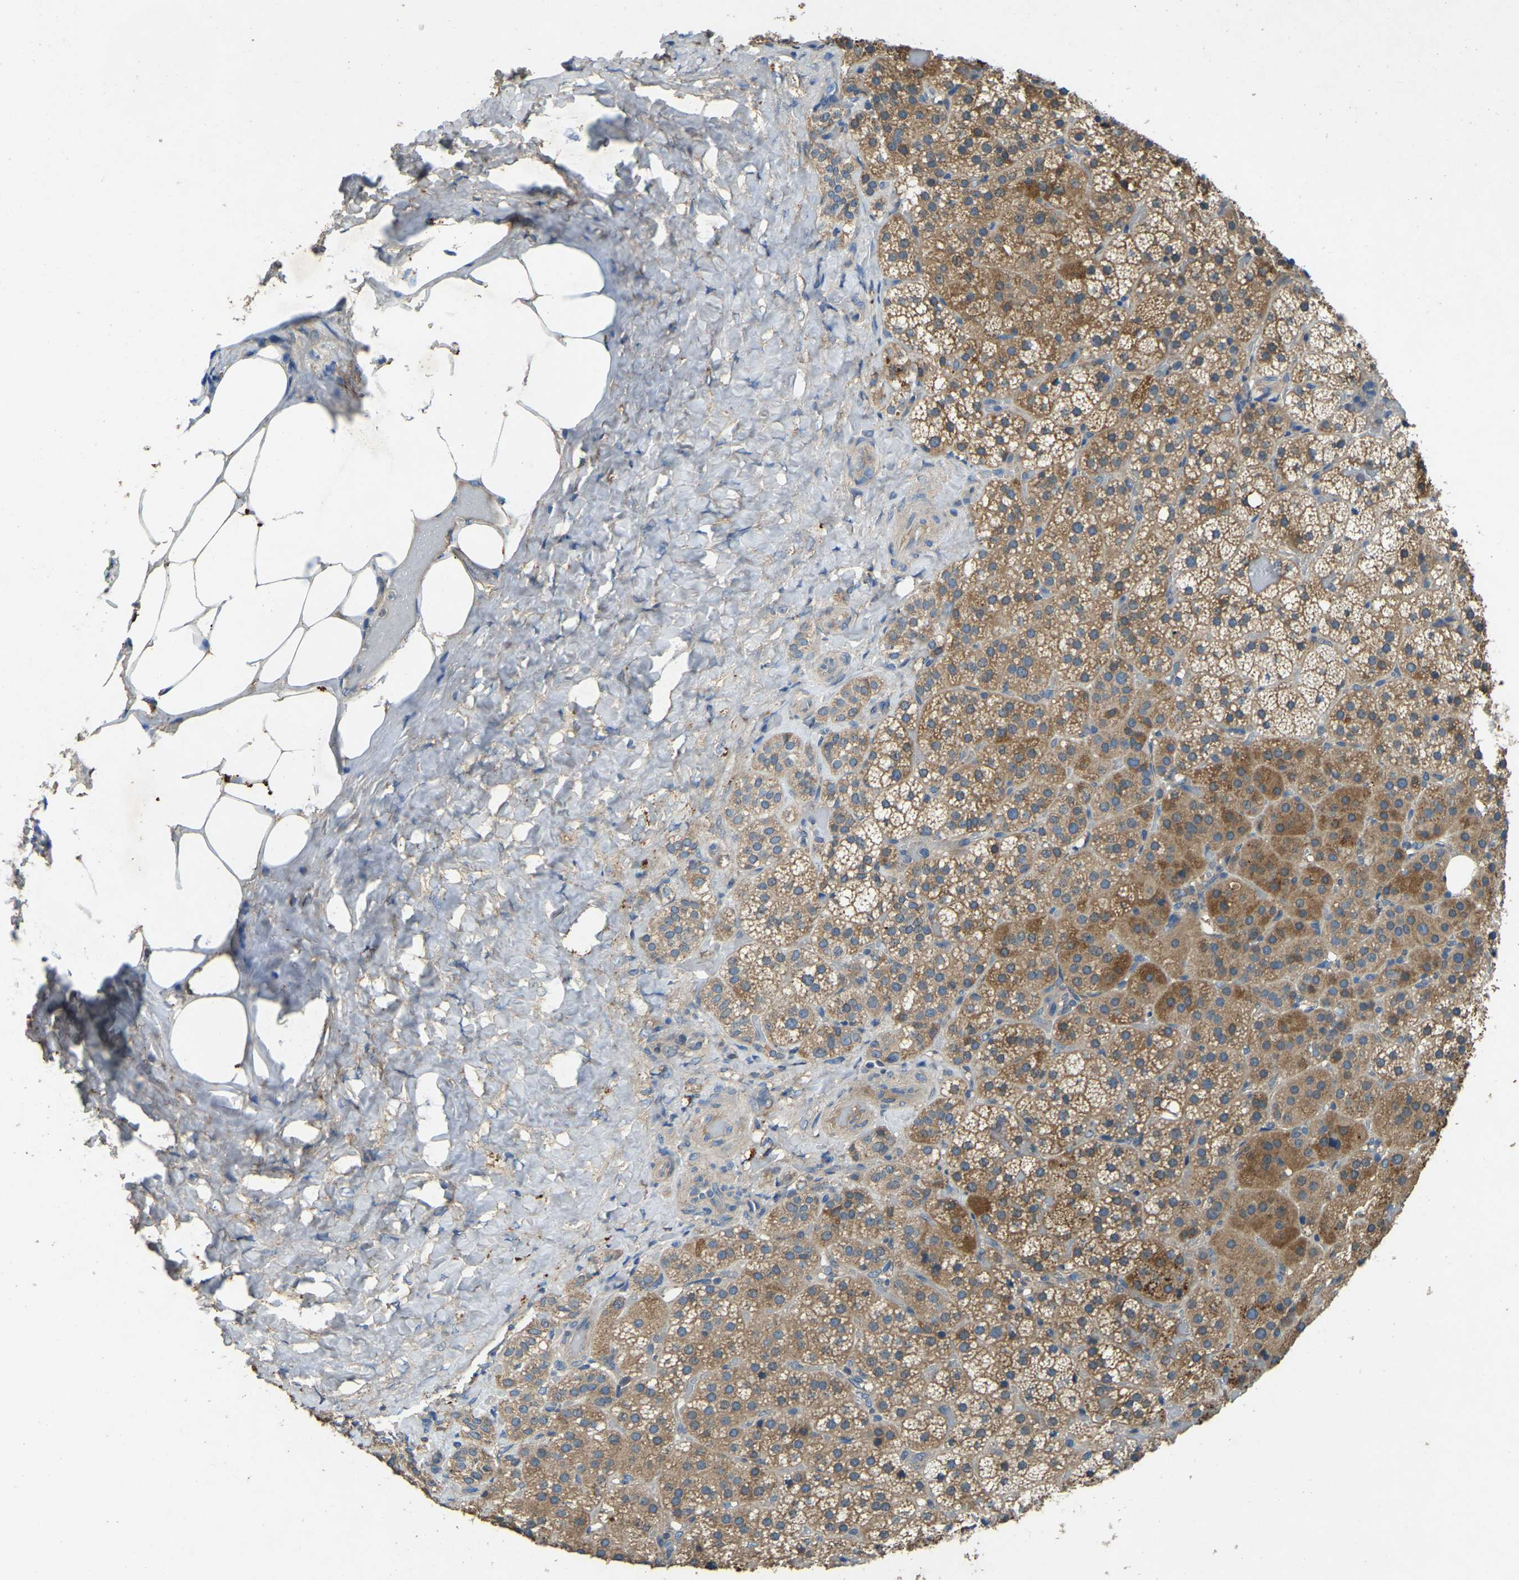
{"staining": {"intensity": "strong", "quantity": "25%-75%", "location": "cytoplasmic/membranous"}, "tissue": "adrenal gland", "cell_type": "Glandular cells", "image_type": "normal", "snomed": [{"axis": "morphology", "description": "Normal tissue, NOS"}, {"axis": "topography", "description": "Adrenal gland"}], "caption": "A brown stain labels strong cytoplasmic/membranous positivity of a protein in glandular cells of normal adrenal gland. The staining was performed using DAB (3,3'-diaminobenzidine), with brown indicating positive protein expression. Nuclei are stained blue with hematoxylin.", "gene": "ATP8B1", "patient": {"sex": "female", "age": 59}}